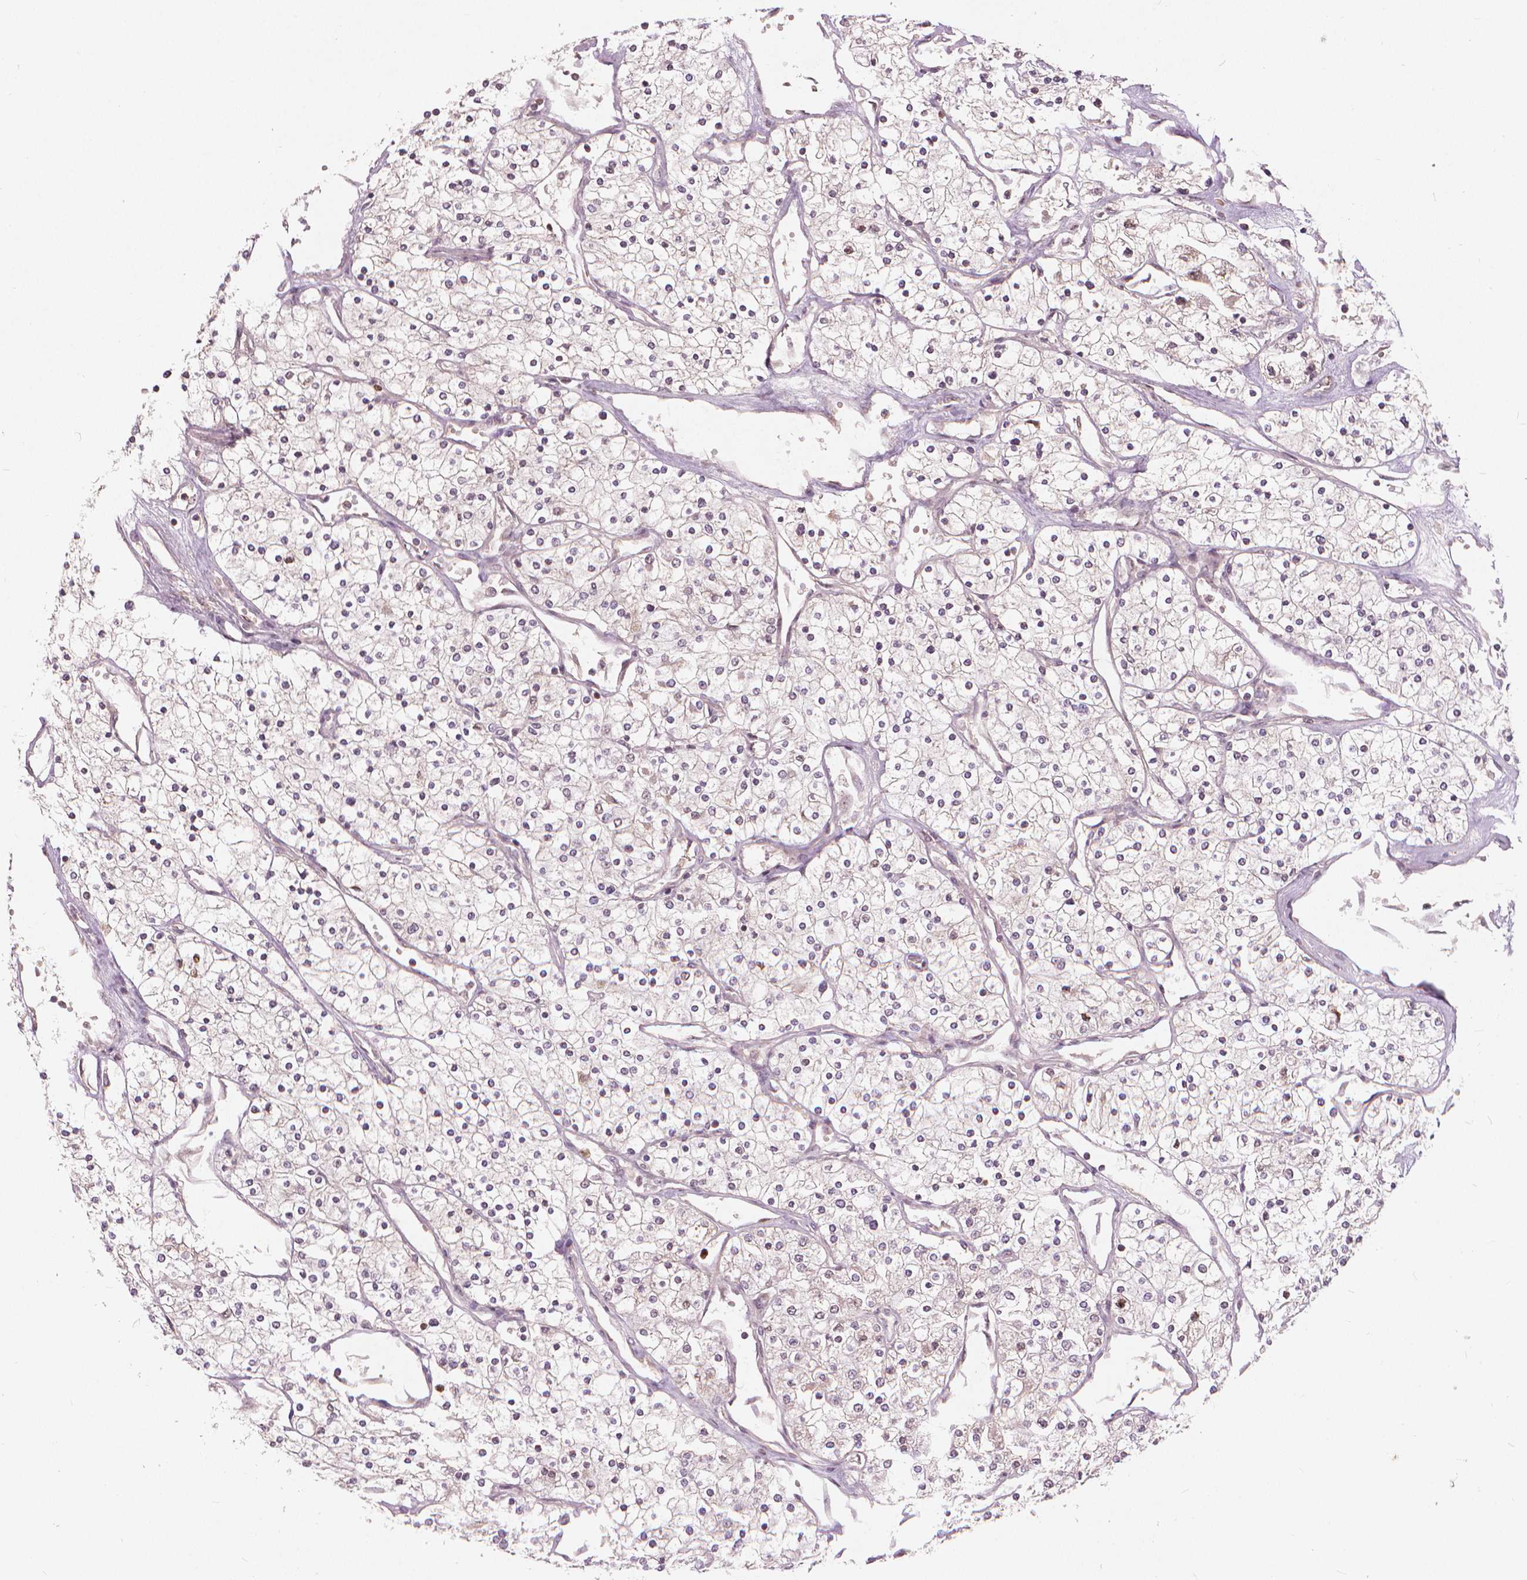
{"staining": {"intensity": "negative", "quantity": "none", "location": "none"}, "tissue": "renal cancer", "cell_type": "Tumor cells", "image_type": "cancer", "snomed": [{"axis": "morphology", "description": "Adenocarcinoma, NOS"}, {"axis": "topography", "description": "Kidney"}], "caption": "The immunohistochemistry (IHC) image has no significant positivity in tumor cells of renal cancer tissue.", "gene": "NSD2", "patient": {"sex": "male", "age": 80}}